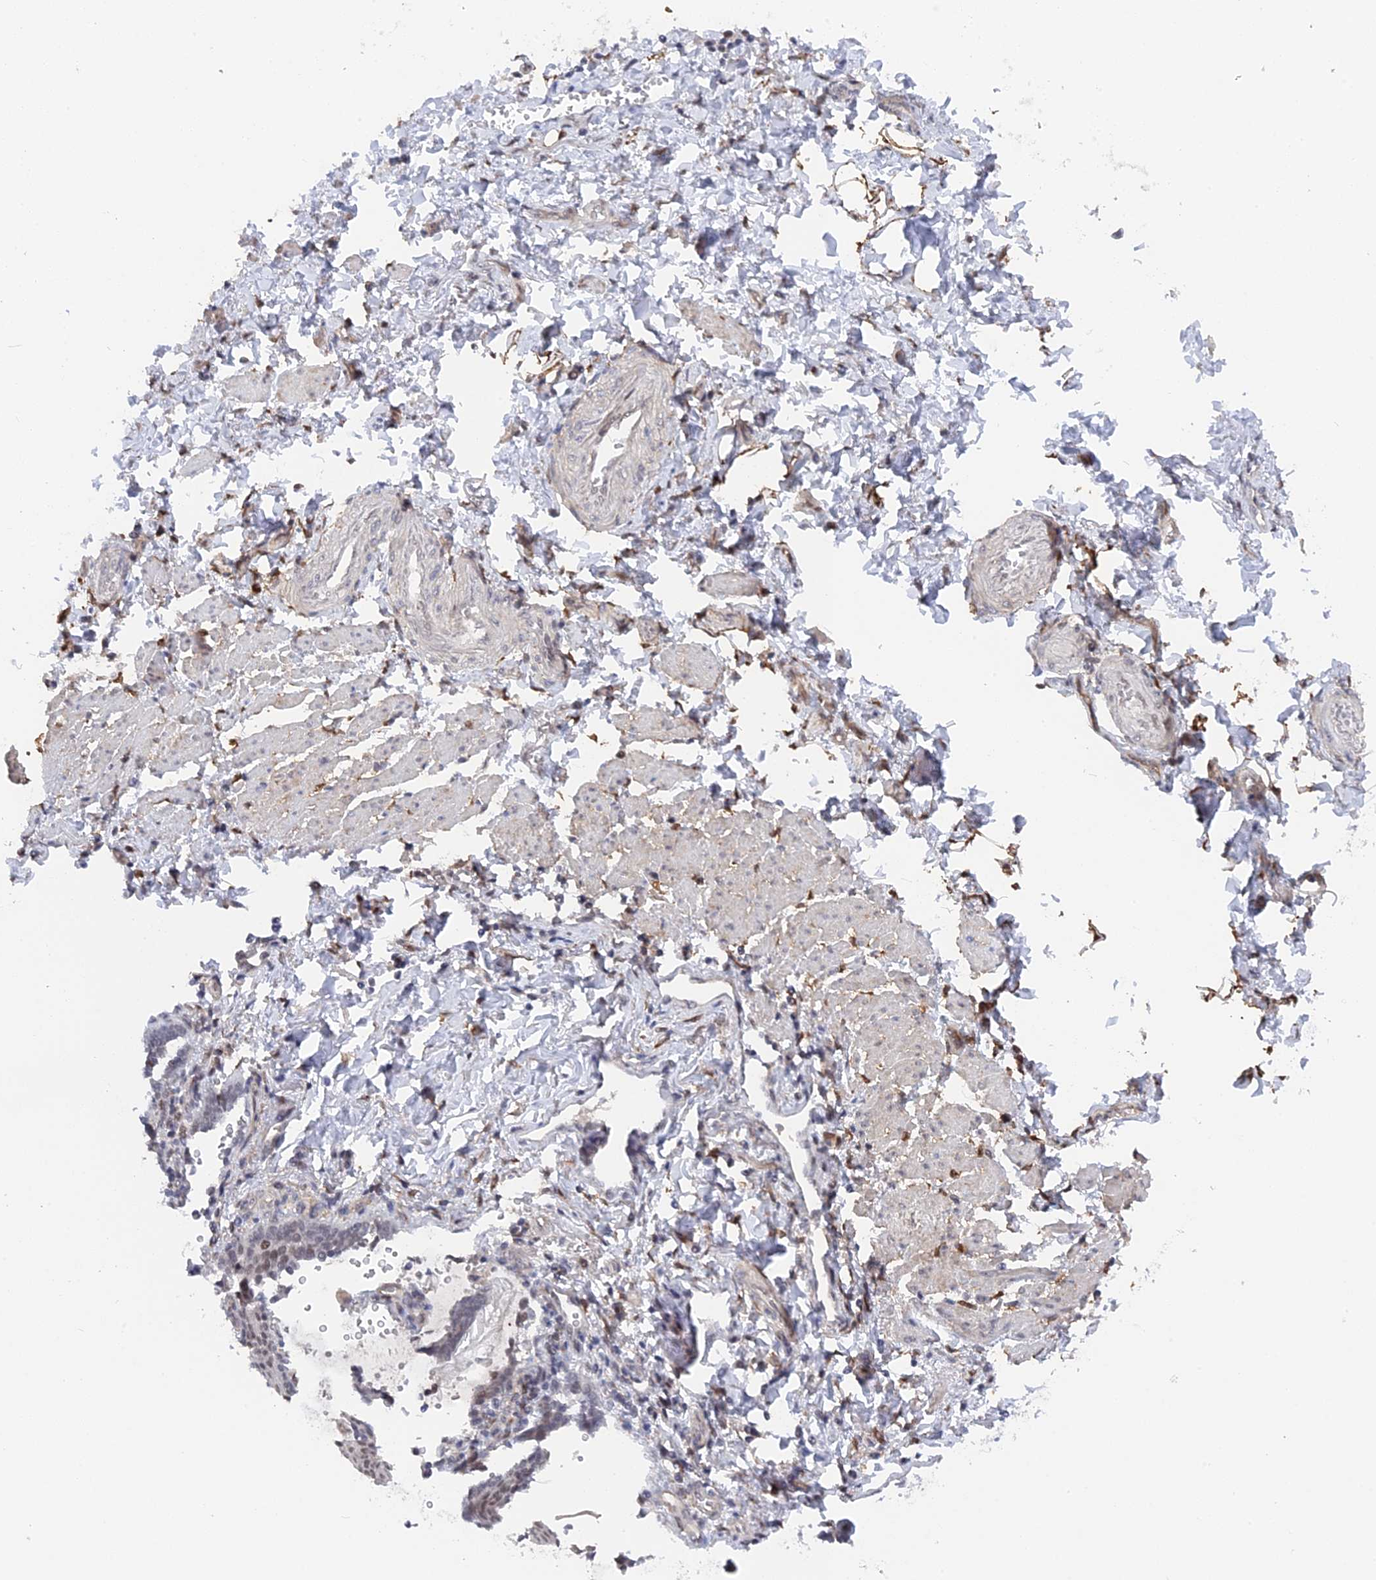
{"staining": {"intensity": "weak", "quantity": "<25%", "location": "nuclear"}, "tissue": "stomach cancer", "cell_type": "Tumor cells", "image_type": "cancer", "snomed": [{"axis": "morphology", "description": "Adenocarcinoma, NOS"}, {"axis": "topography", "description": "Stomach"}], "caption": "Tumor cells show no significant positivity in stomach adenocarcinoma.", "gene": "CCDC85A", "patient": {"sex": "male", "age": 62}}